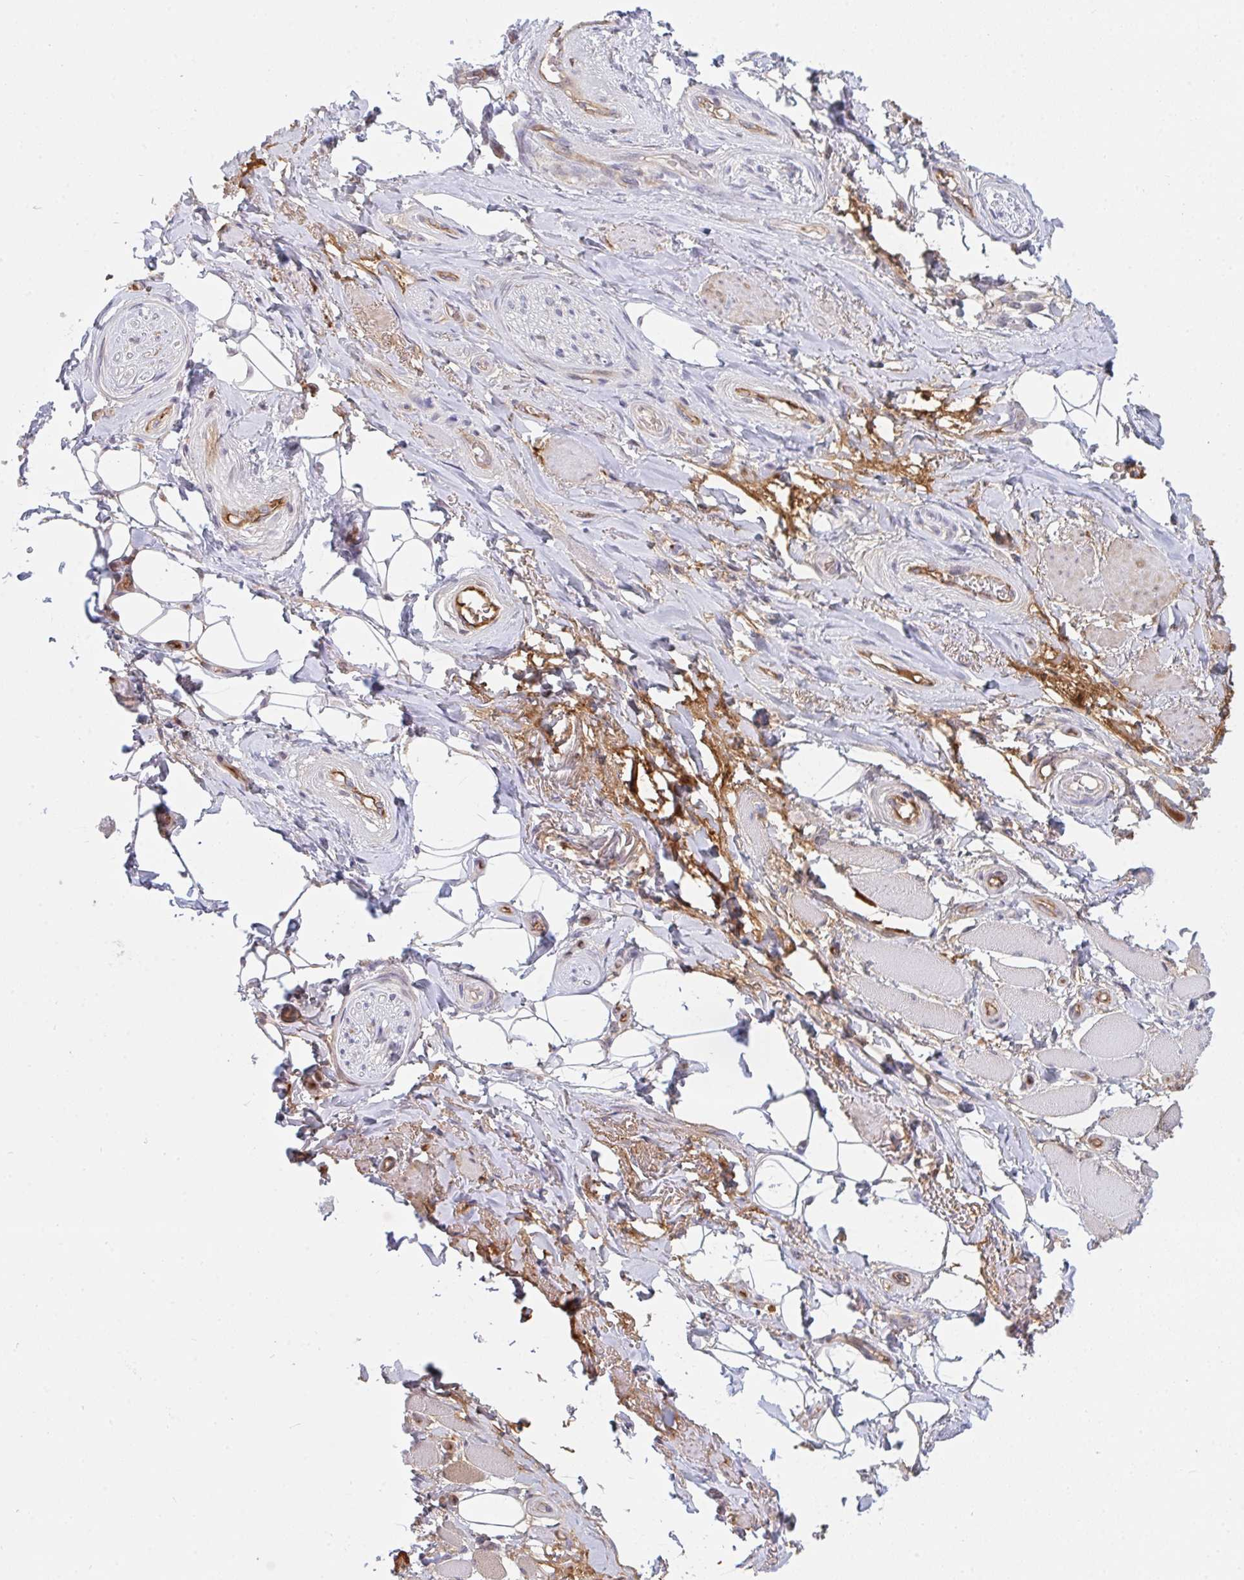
{"staining": {"intensity": "negative", "quantity": "none", "location": "none"}, "tissue": "adipose tissue", "cell_type": "Adipocytes", "image_type": "normal", "snomed": [{"axis": "morphology", "description": "Normal tissue, NOS"}, {"axis": "topography", "description": "Anal"}, {"axis": "topography", "description": "Peripheral nerve tissue"}], "caption": "This is a image of IHC staining of unremarkable adipose tissue, which shows no staining in adipocytes.", "gene": "DSCAML1", "patient": {"sex": "male", "age": 53}}